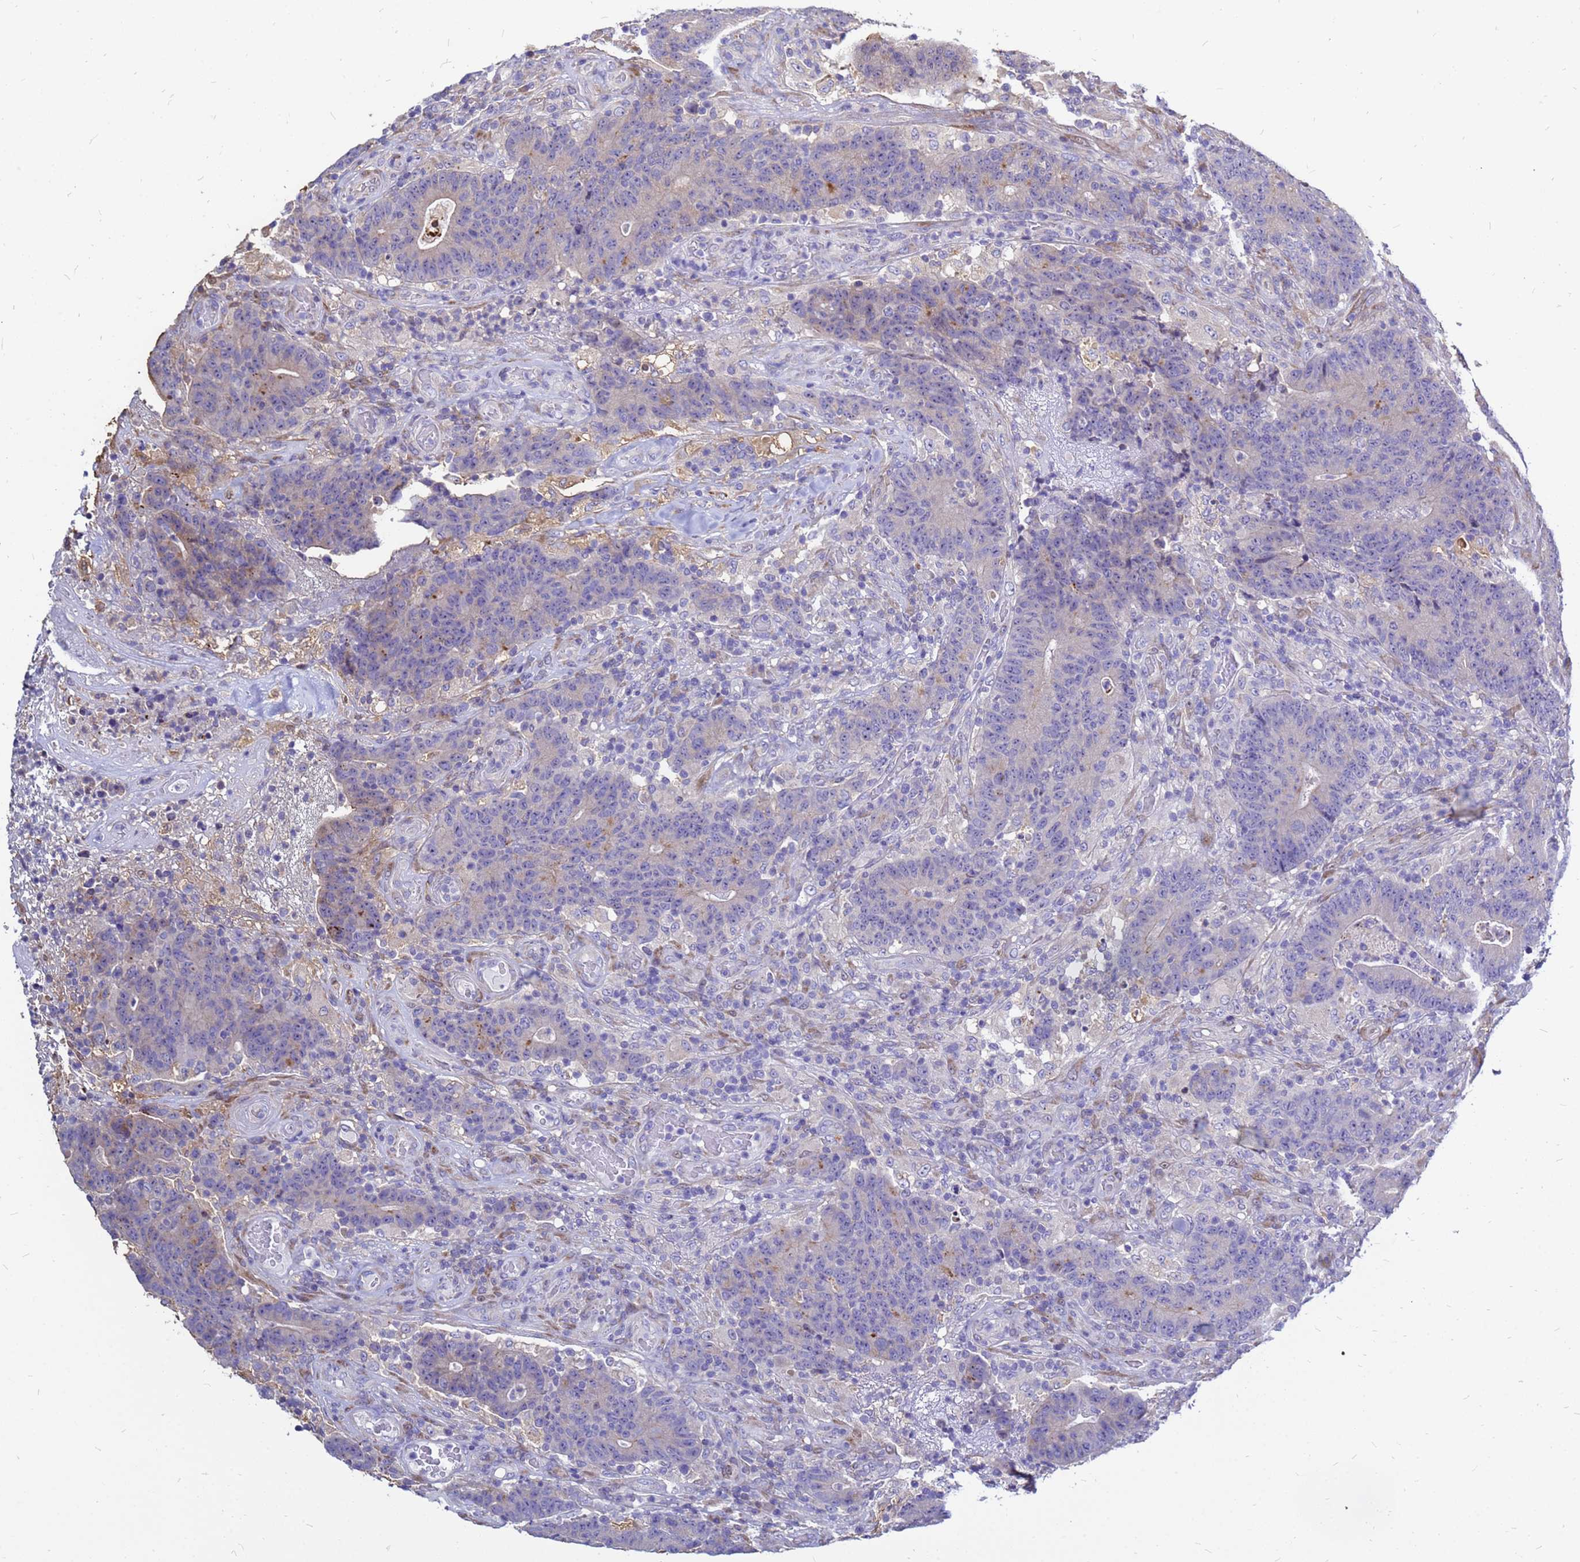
{"staining": {"intensity": "weak", "quantity": "<25%", "location": "cytoplasmic/membranous"}, "tissue": "colorectal cancer", "cell_type": "Tumor cells", "image_type": "cancer", "snomed": [{"axis": "morphology", "description": "Normal tissue, NOS"}, {"axis": "morphology", "description": "Adenocarcinoma, NOS"}, {"axis": "topography", "description": "Colon"}], "caption": "Tumor cells show no significant staining in colorectal cancer. (DAB immunohistochemistry (IHC) with hematoxylin counter stain).", "gene": "MOB2", "patient": {"sex": "female", "age": 75}}